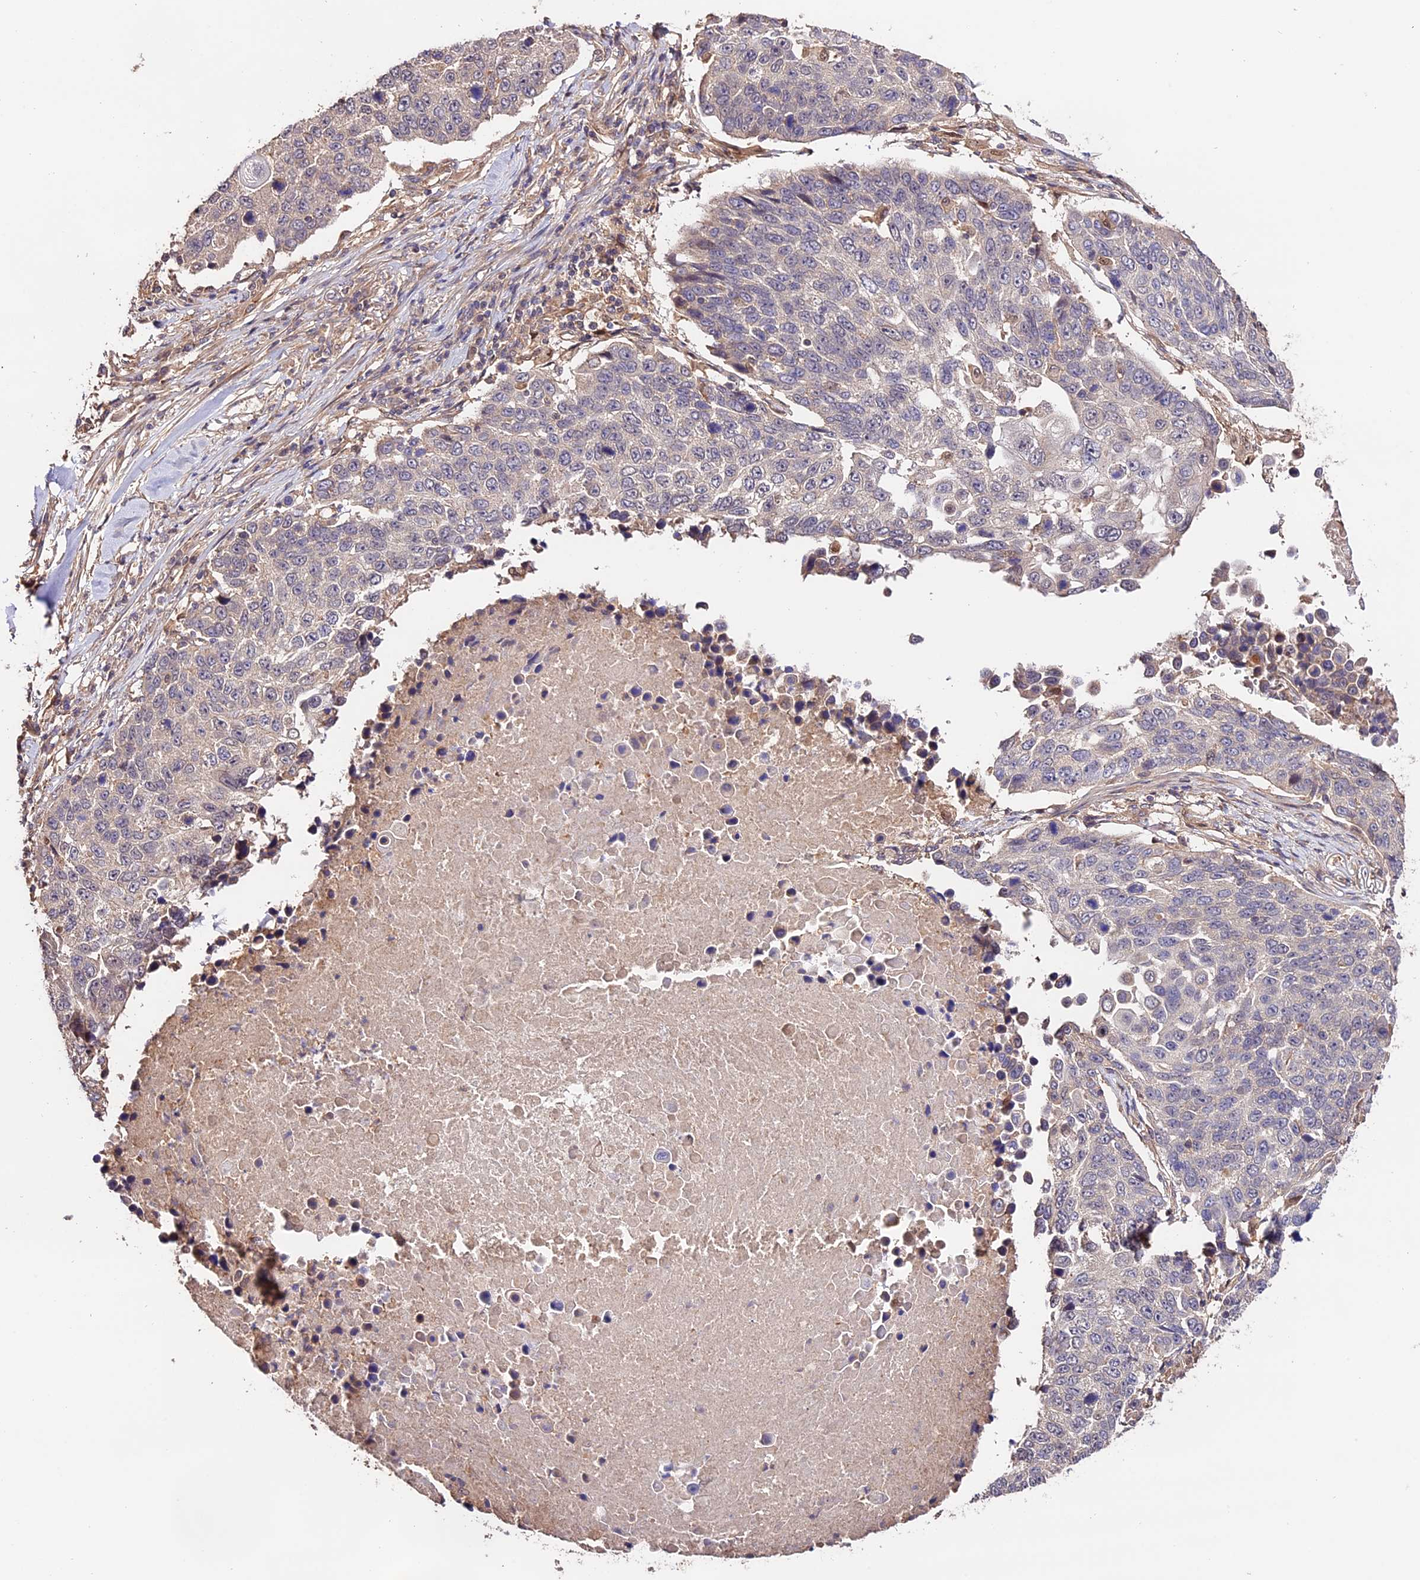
{"staining": {"intensity": "negative", "quantity": "none", "location": "none"}, "tissue": "lung cancer", "cell_type": "Tumor cells", "image_type": "cancer", "snomed": [{"axis": "morphology", "description": "Squamous cell carcinoma, NOS"}, {"axis": "topography", "description": "Lung"}], "caption": "Lung cancer was stained to show a protein in brown. There is no significant positivity in tumor cells.", "gene": "CES3", "patient": {"sex": "male", "age": 66}}